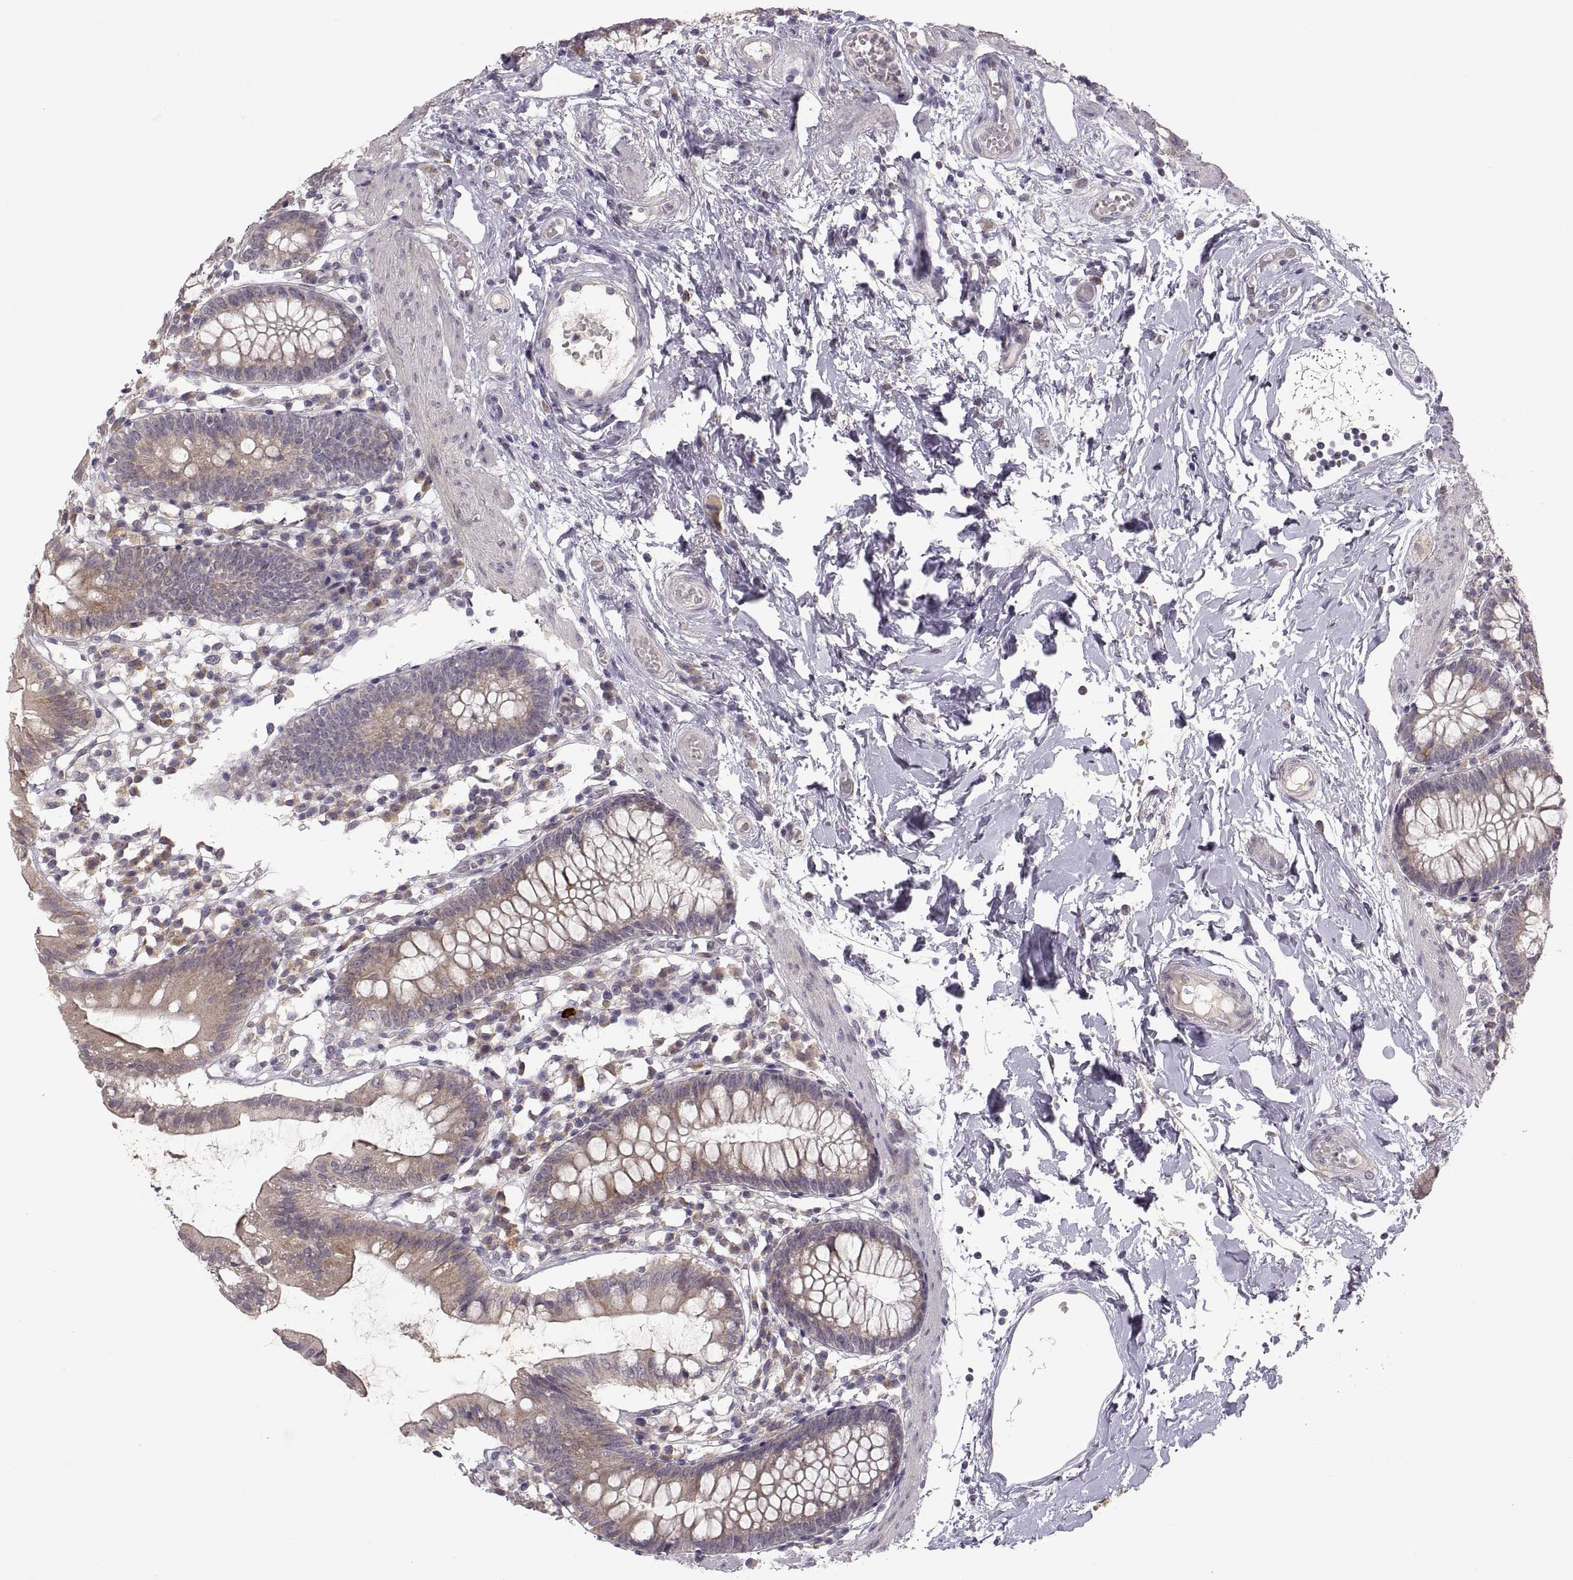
{"staining": {"intensity": "strong", "quantity": "25%-75%", "location": "cytoplasmic/membranous"}, "tissue": "small intestine", "cell_type": "Glandular cells", "image_type": "normal", "snomed": [{"axis": "morphology", "description": "Normal tissue, NOS"}, {"axis": "topography", "description": "Small intestine"}], "caption": "Small intestine was stained to show a protein in brown. There is high levels of strong cytoplasmic/membranous positivity in about 25%-75% of glandular cells. (Stains: DAB (3,3'-diaminobenzidine) in brown, nuclei in blue, Microscopy: brightfield microscopy at high magnification).", "gene": "HMGCR", "patient": {"sex": "female", "age": 90}}